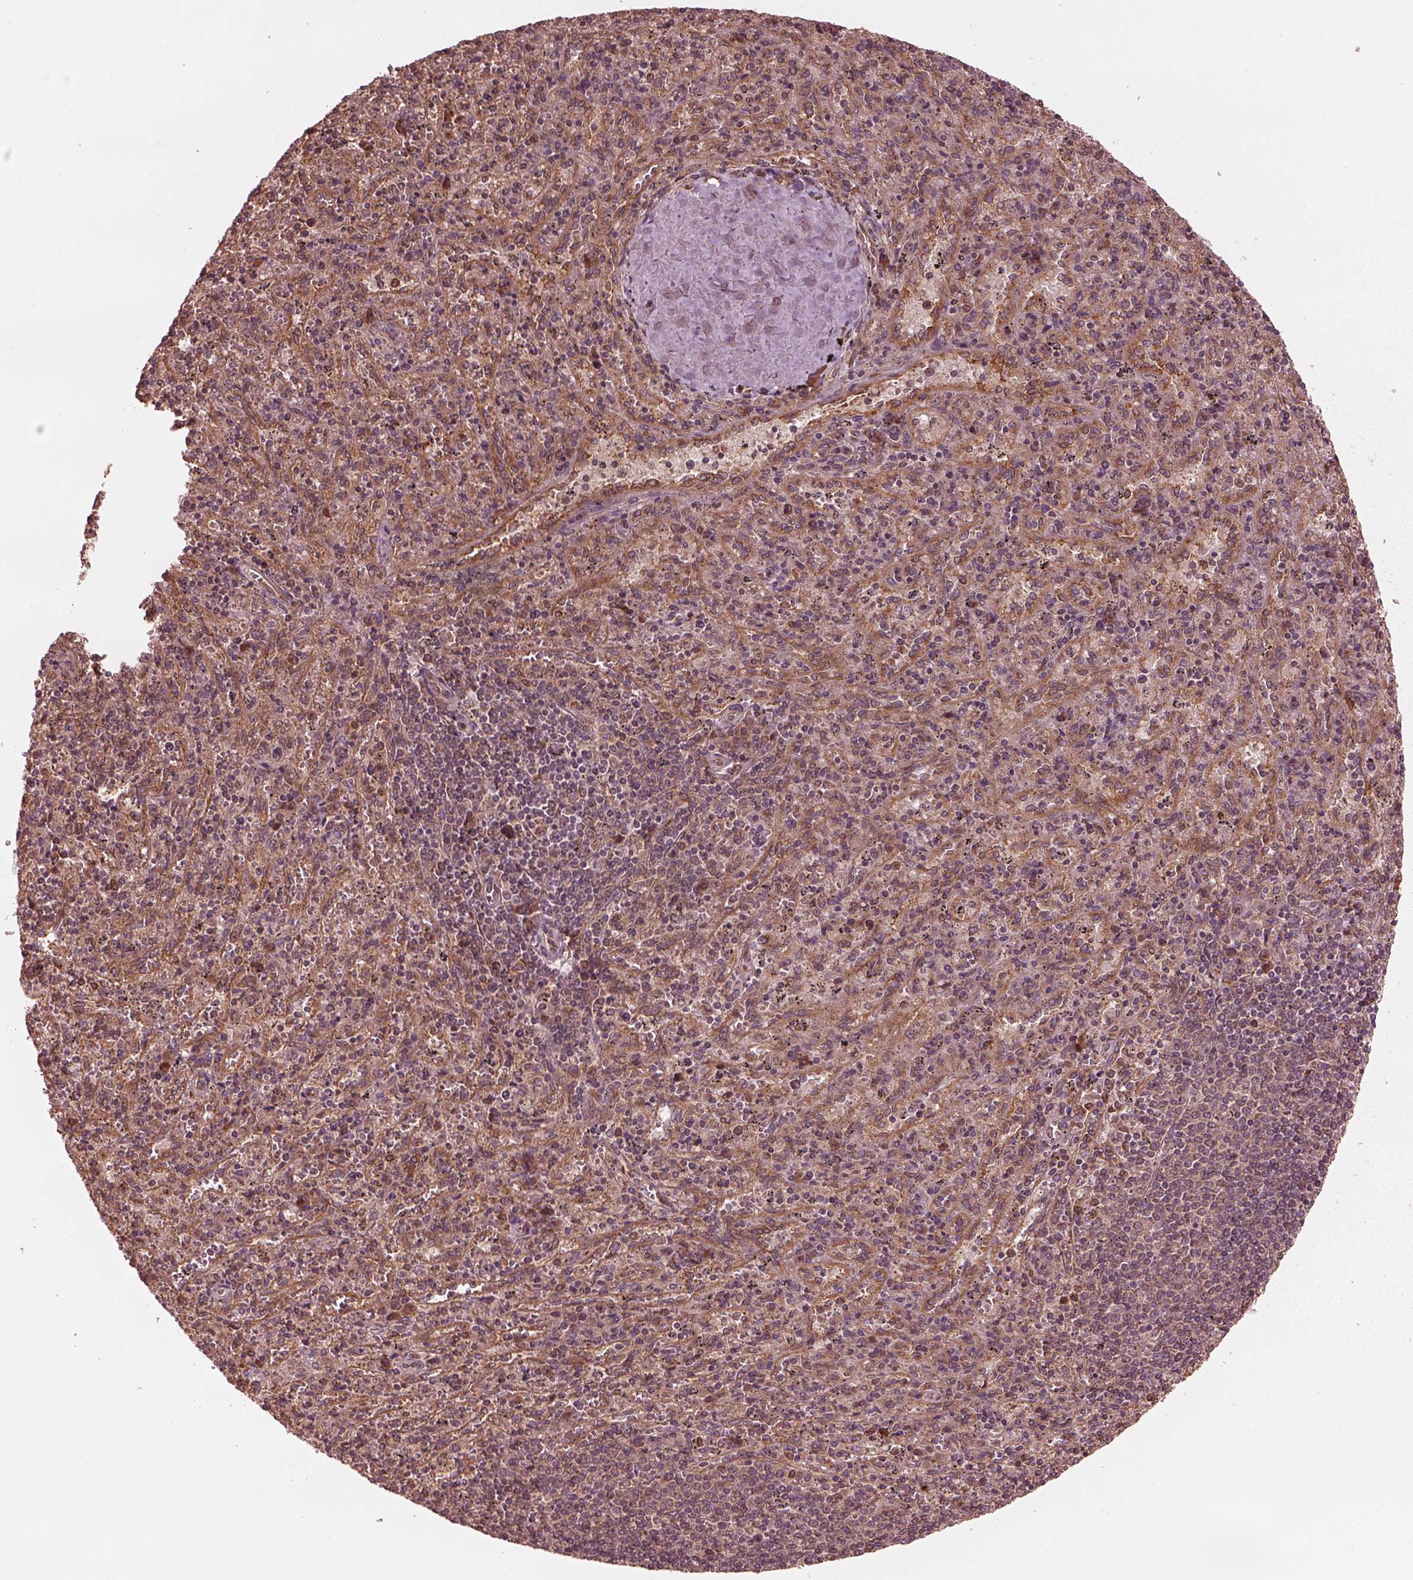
{"staining": {"intensity": "moderate", "quantity": "25%-75%", "location": "cytoplasmic/membranous"}, "tissue": "spleen", "cell_type": "Cells in red pulp", "image_type": "normal", "snomed": [{"axis": "morphology", "description": "Normal tissue, NOS"}, {"axis": "topography", "description": "Spleen"}], "caption": "Spleen stained with DAB (3,3'-diaminobenzidine) immunohistochemistry reveals medium levels of moderate cytoplasmic/membranous staining in approximately 25%-75% of cells in red pulp. (DAB (3,3'-diaminobenzidine) IHC with brightfield microscopy, high magnification).", "gene": "PIK3R2", "patient": {"sex": "male", "age": 57}}